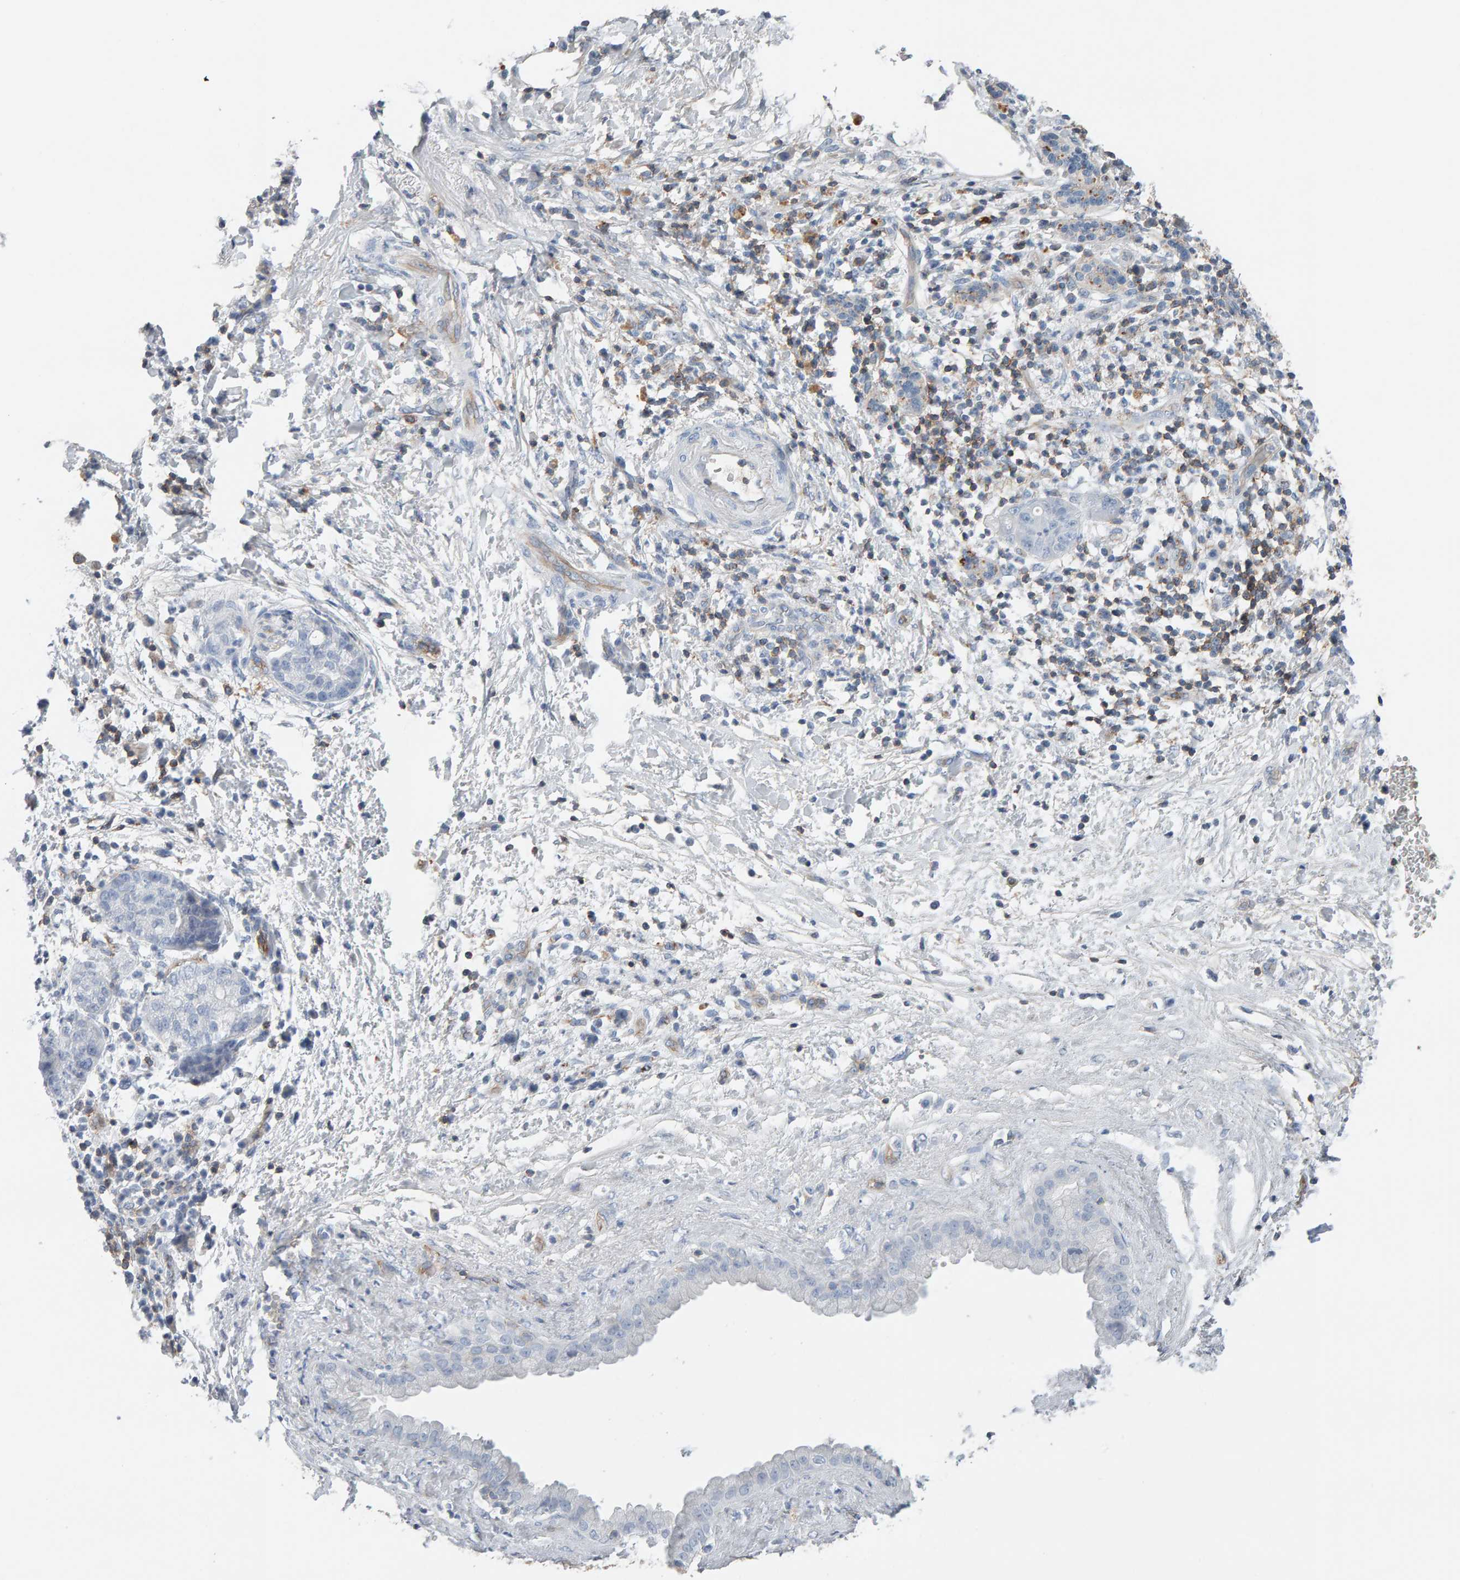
{"staining": {"intensity": "negative", "quantity": "none", "location": "none"}, "tissue": "pancreatic cancer", "cell_type": "Tumor cells", "image_type": "cancer", "snomed": [{"axis": "morphology", "description": "Adenocarcinoma, NOS"}, {"axis": "topography", "description": "Pancreas"}], "caption": "The IHC photomicrograph has no significant expression in tumor cells of pancreatic adenocarcinoma tissue.", "gene": "FYN", "patient": {"sex": "female", "age": 78}}